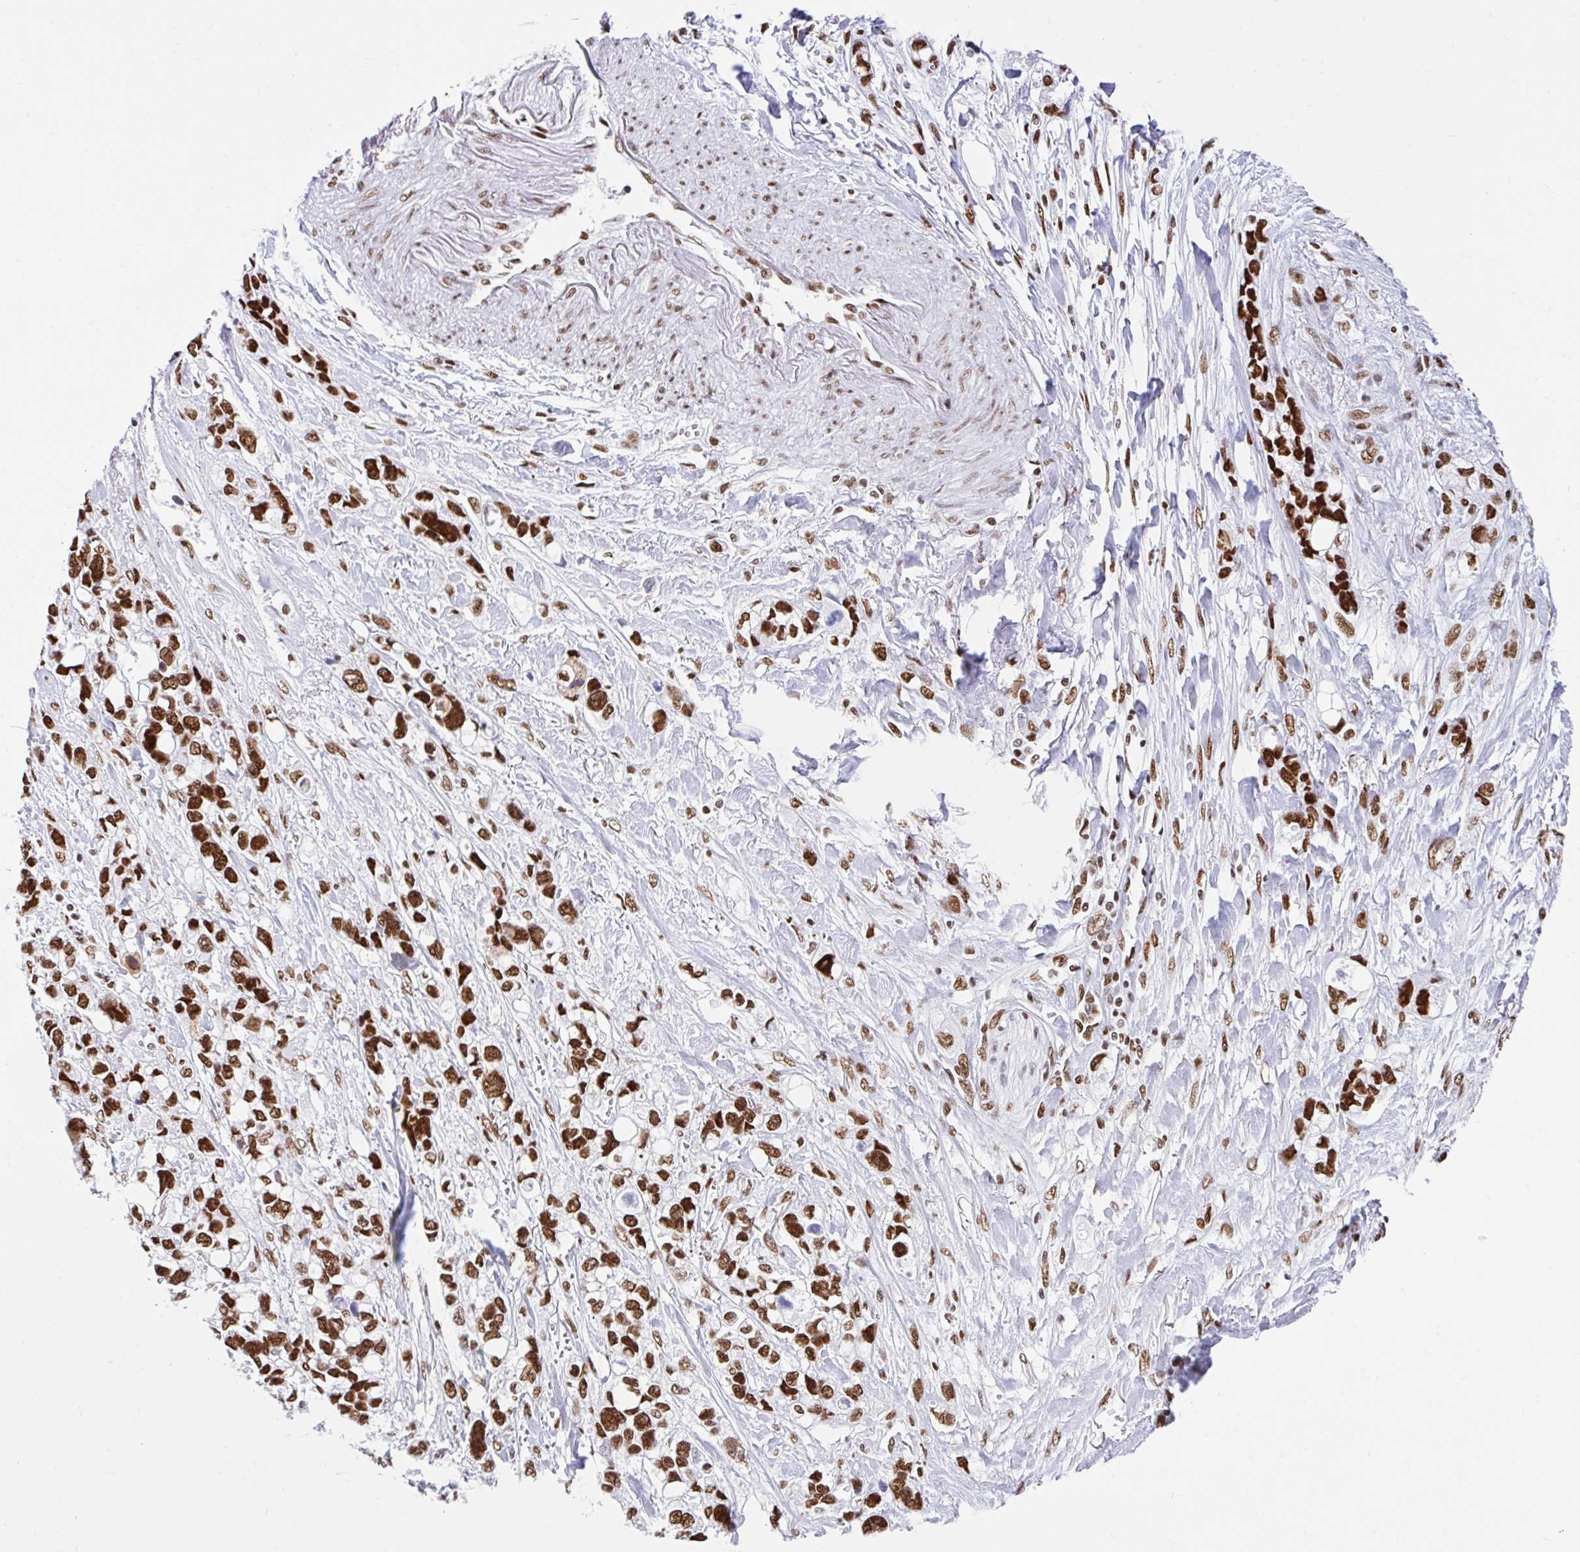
{"staining": {"intensity": "strong", "quantity": ">75%", "location": "nuclear"}, "tissue": "stomach cancer", "cell_type": "Tumor cells", "image_type": "cancer", "snomed": [{"axis": "morphology", "description": "Adenocarcinoma, NOS"}, {"axis": "topography", "description": "Stomach, upper"}], "caption": "A brown stain shows strong nuclear expression of a protein in human stomach cancer (adenocarcinoma) tumor cells.", "gene": "KHDRBS1", "patient": {"sex": "female", "age": 81}}